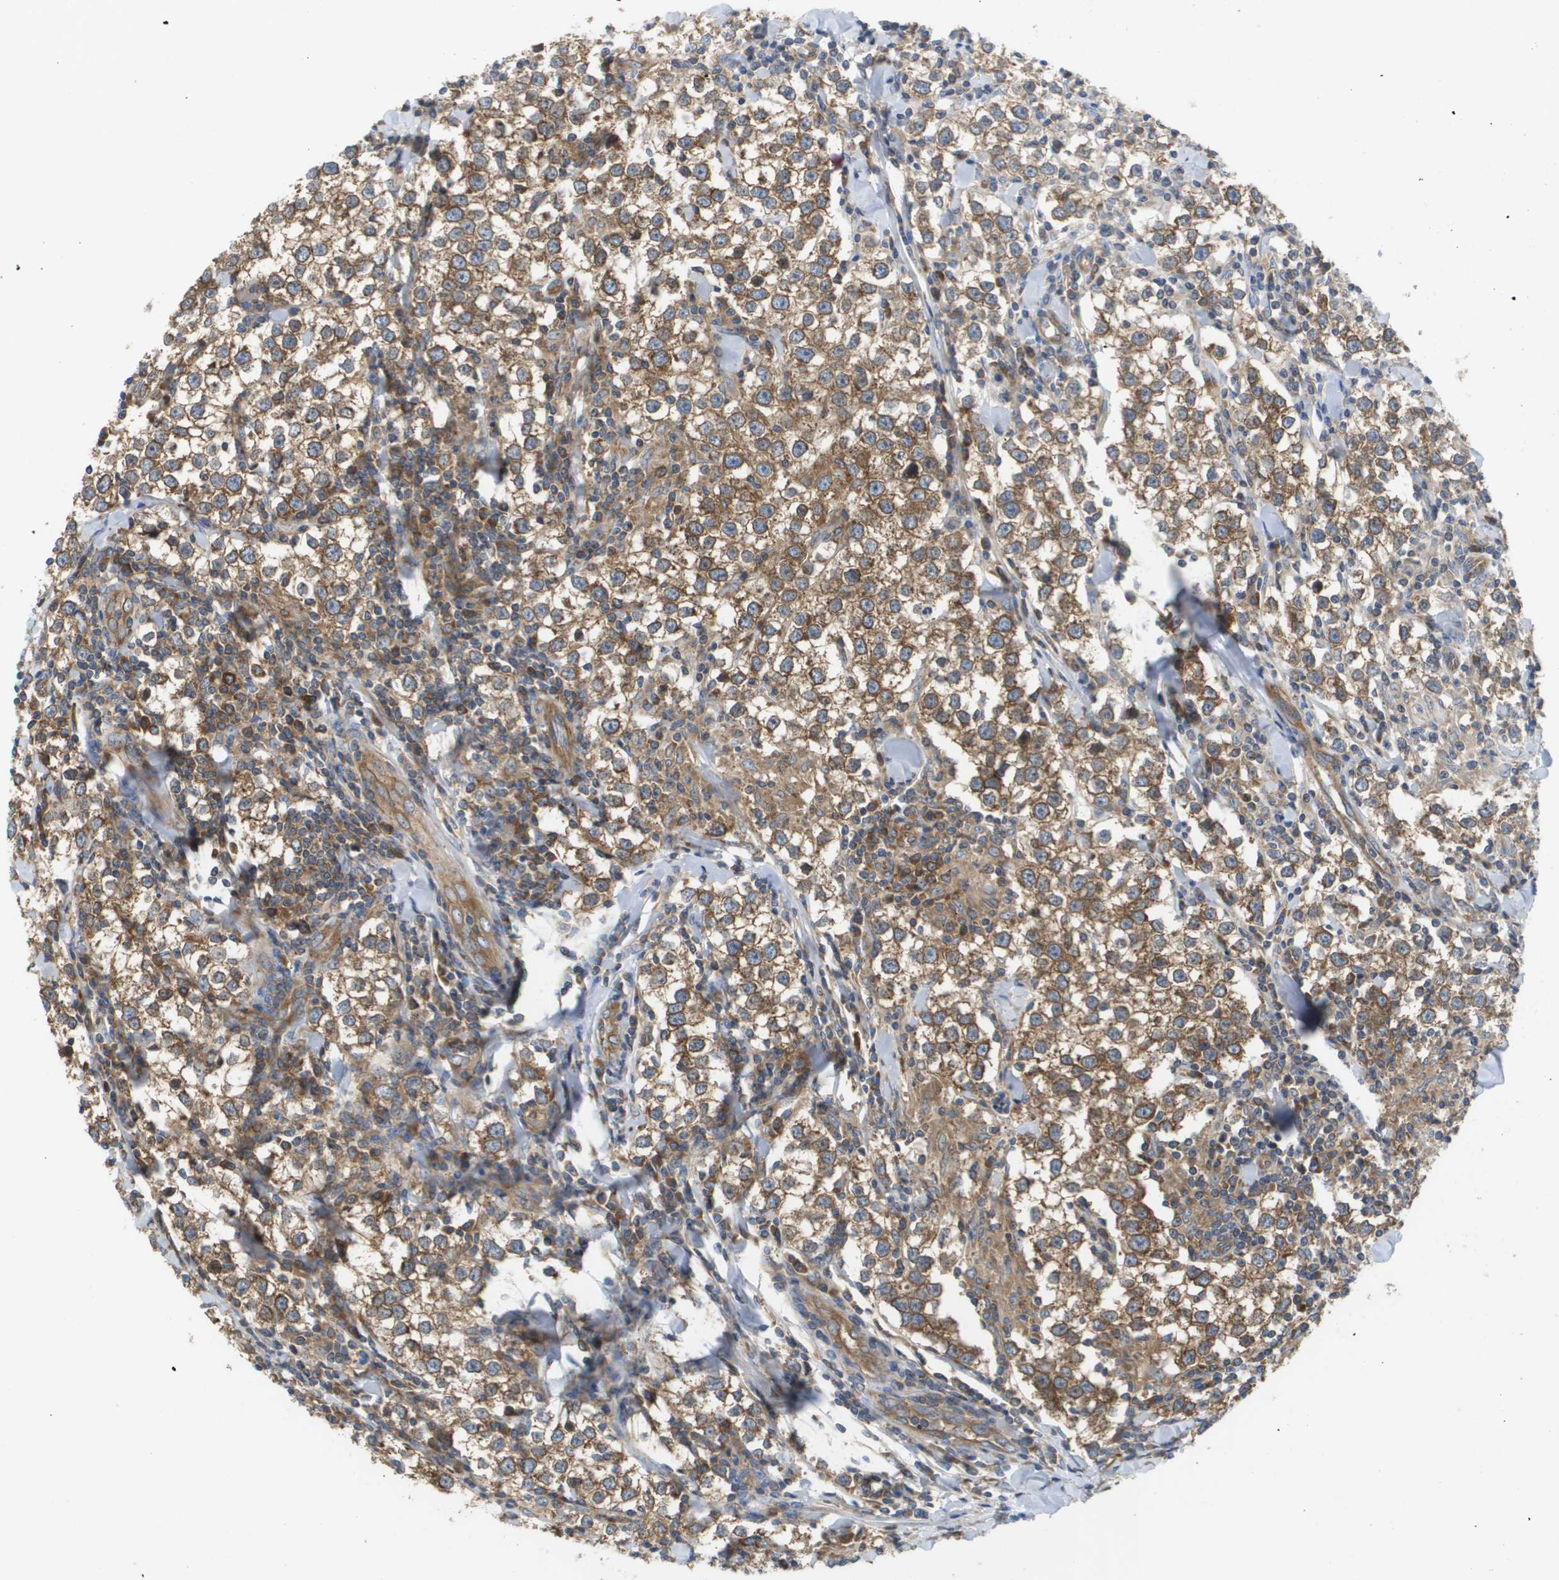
{"staining": {"intensity": "moderate", "quantity": ">75%", "location": "cytoplasmic/membranous"}, "tissue": "testis cancer", "cell_type": "Tumor cells", "image_type": "cancer", "snomed": [{"axis": "morphology", "description": "Seminoma, NOS"}, {"axis": "morphology", "description": "Carcinoma, Embryonal, NOS"}, {"axis": "topography", "description": "Testis"}], "caption": "Immunohistochemistry micrograph of neoplastic tissue: testis cancer stained using immunohistochemistry reveals medium levels of moderate protein expression localized specifically in the cytoplasmic/membranous of tumor cells, appearing as a cytoplasmic/membranous brown color.", "gene": "EIF4G2", "patient": {"sex": "male", "age": 36}}